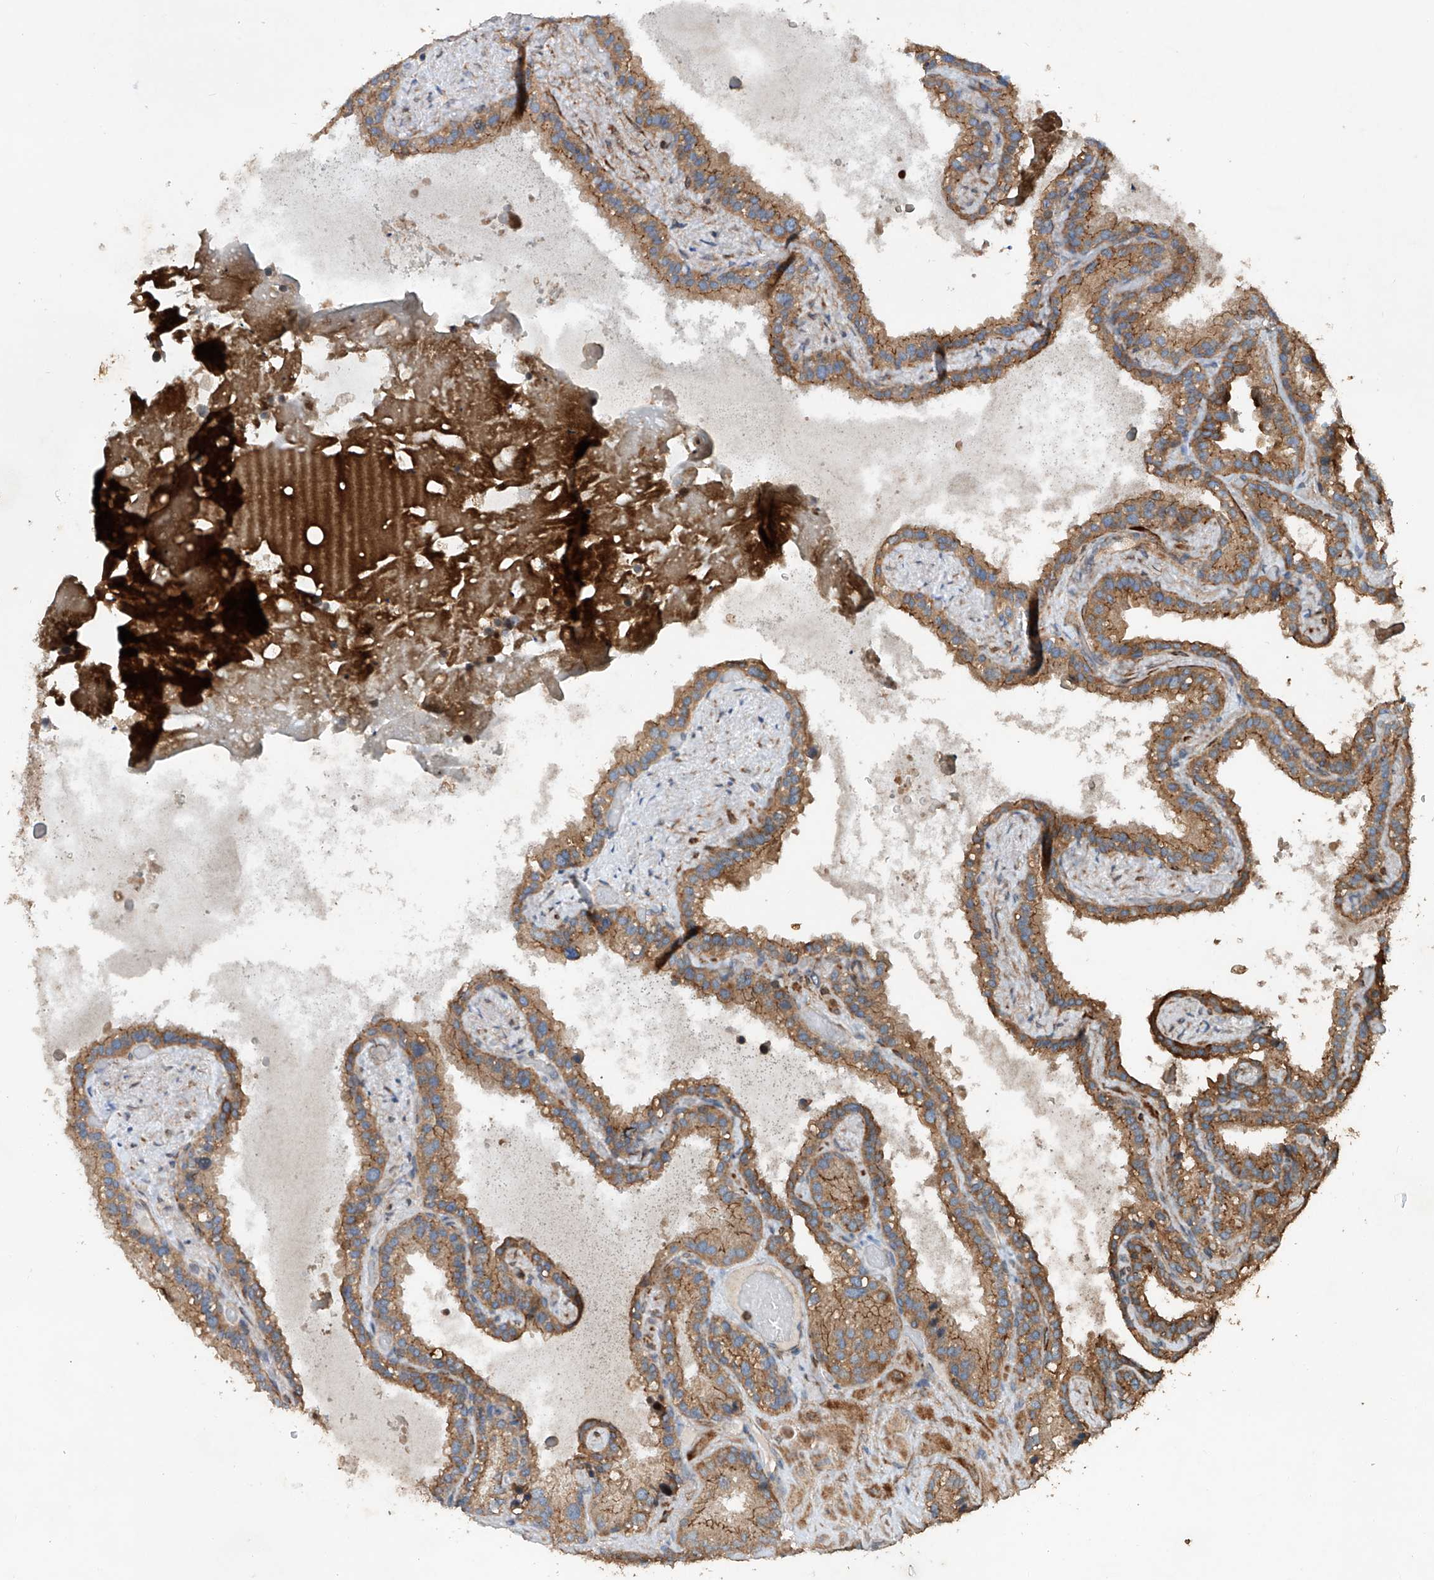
{"staining": {"intensity": "moderate", "quantity": ">75%", "location": "cytoplasmic/membranous"}, "tissue": "seminal vesicle", "cell_type": "Glandular cells", "image_type": "normal", "snomed": [{"axis": "morphology", "description": "Normal tissue, NOS"}, {"axis": "topography", "description": "Prostate"}, {"axis": "topography", "description": "Seminal veicle"}], "caption": "IHC micrograph of unremarkable human seminal vesicle stained for a protein (brown), which exhibits medium levels of moderate cytoplasmic/membranous staining in about >75% of glandular cells.", "gene": "CEP85L", "patient": {"sex": "male", "age": 68}}